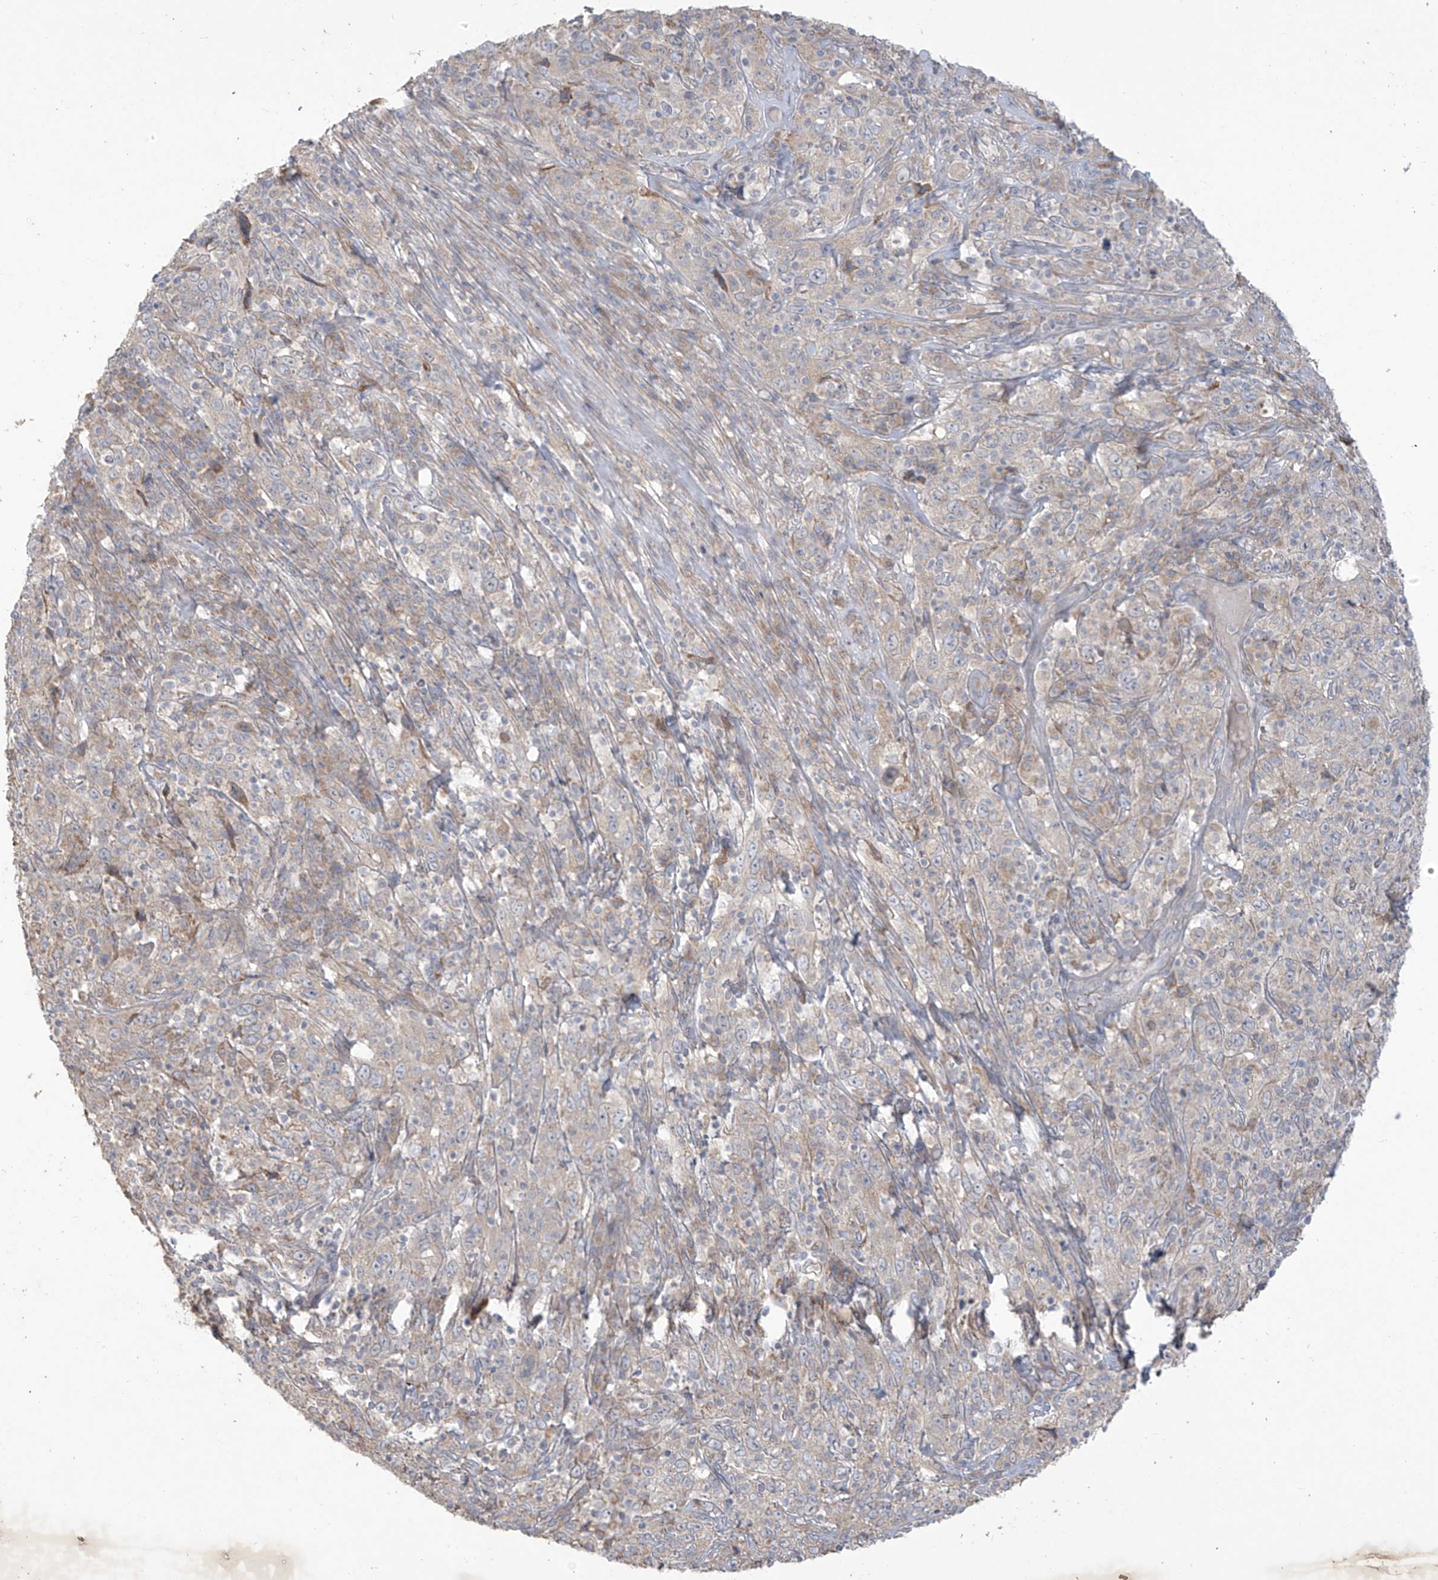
{"staining": {"intensity": "negative", "quantity": "none", "location": "none"}, "tissue": "cervical cancer", "cell_type": "Tumor cells", "image_type": "cancer", "snomed": [{"axis": "morphology", "description": "Squamous cell carcinoma, NOS"}, {"axis": "topography", "description": "Cervix"}], "caption": "Immunohistochemistry (IHC) image of neoplastic tissue: human cervical cancer stained with DAB shows no significant protein positivity in tumor cells. The staining was performed using DAB to visualize the protein expression in brown, while the nuclei were stained in blue with hematoxylin (Magnification: 20x).", "gene": "MAGIX", "patient": {"sex": "female", "age": 46}}